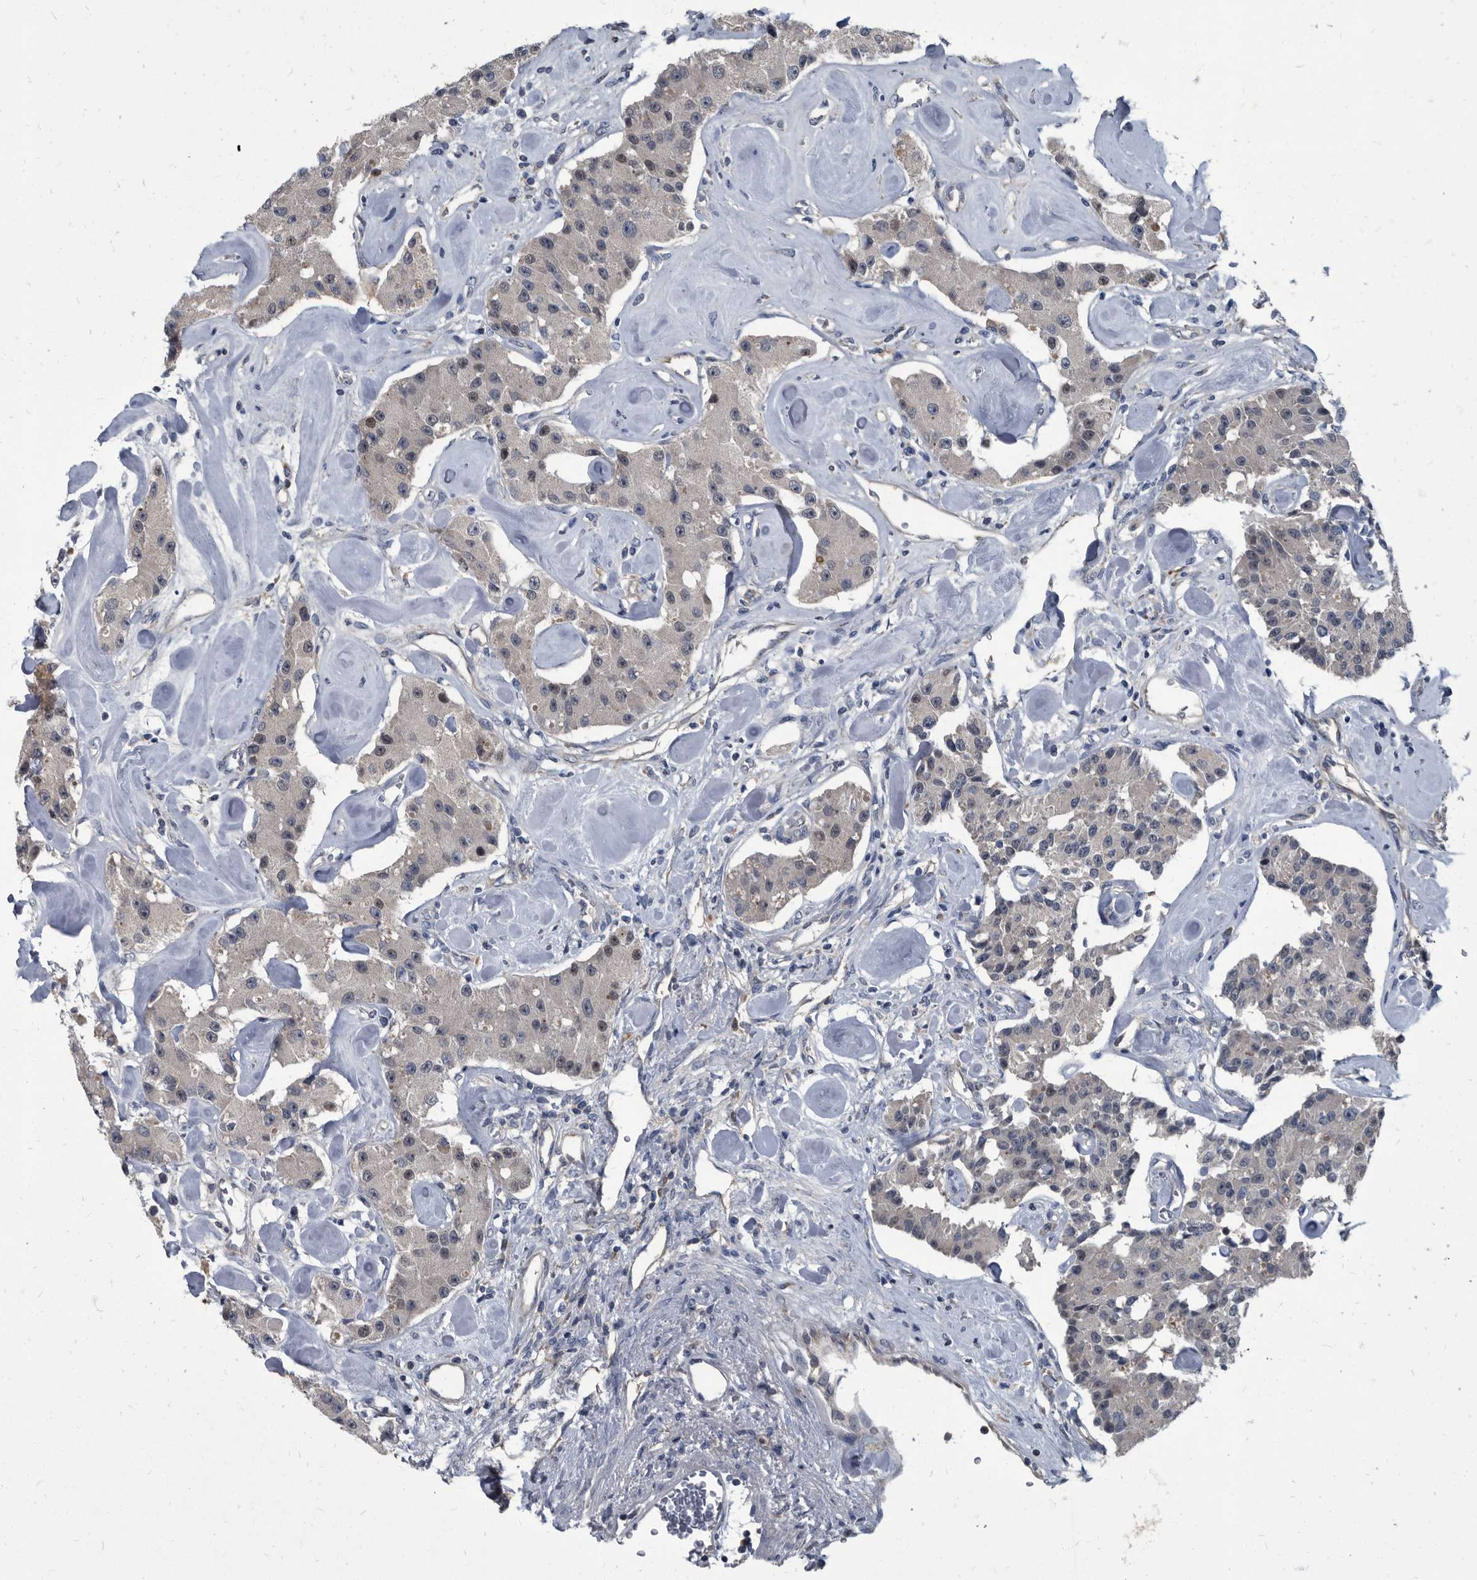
{"staining": {"intensity": "negative", "quantity": "none", "location": "none"}, "tissue": "carcinoid", "cell_type": "Tumor cells", "image_type": "cancer", "snomed": [{"axis": "morphology", "description": "Carcinoid, malignant, NOS"}, {"axis": "topography", "description": "Pancreas"}], "caption": "Immunohistochemistry (IHC) of carcinoid shows no positivity in tumor cells.", "gene": "CDV3", "patient": {"sex": "male", "age": 41}}